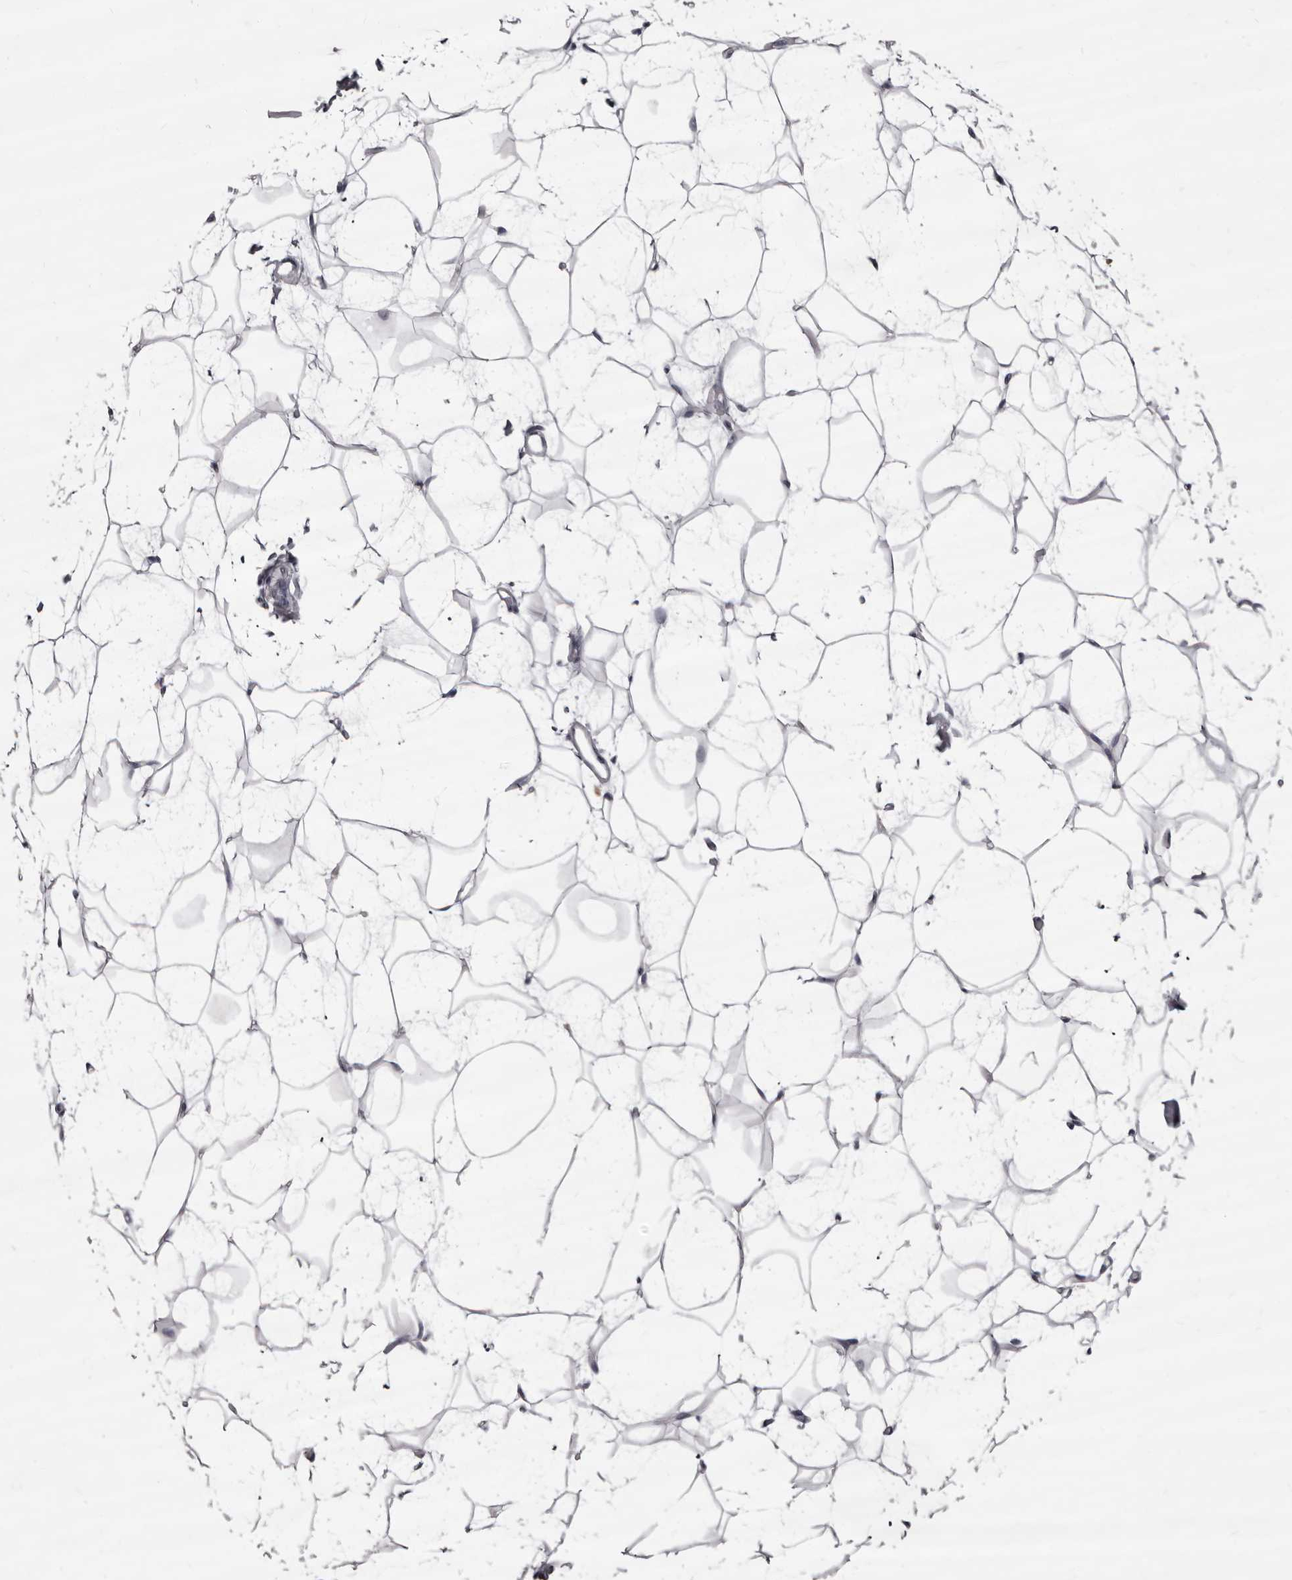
{"staining": {"intensity": "negative", "quantity": "none", "location": "none"}, "tissue": "adipose tissue", "cell_type": "Adipocytes", "image_type": "normal", "snomed": [{"axis": "morphology", "description": "Normal tissue, NOS"}, {"axis": "topography", "description": "Breast"}], "caption": "This is an immunohistochemistry (IHC) histopathology image of unremarkable human adipose tissue. There is no staining in adipocytes.", "gene": "GZMH", "patient": {"sex": "female", "age": 23}}